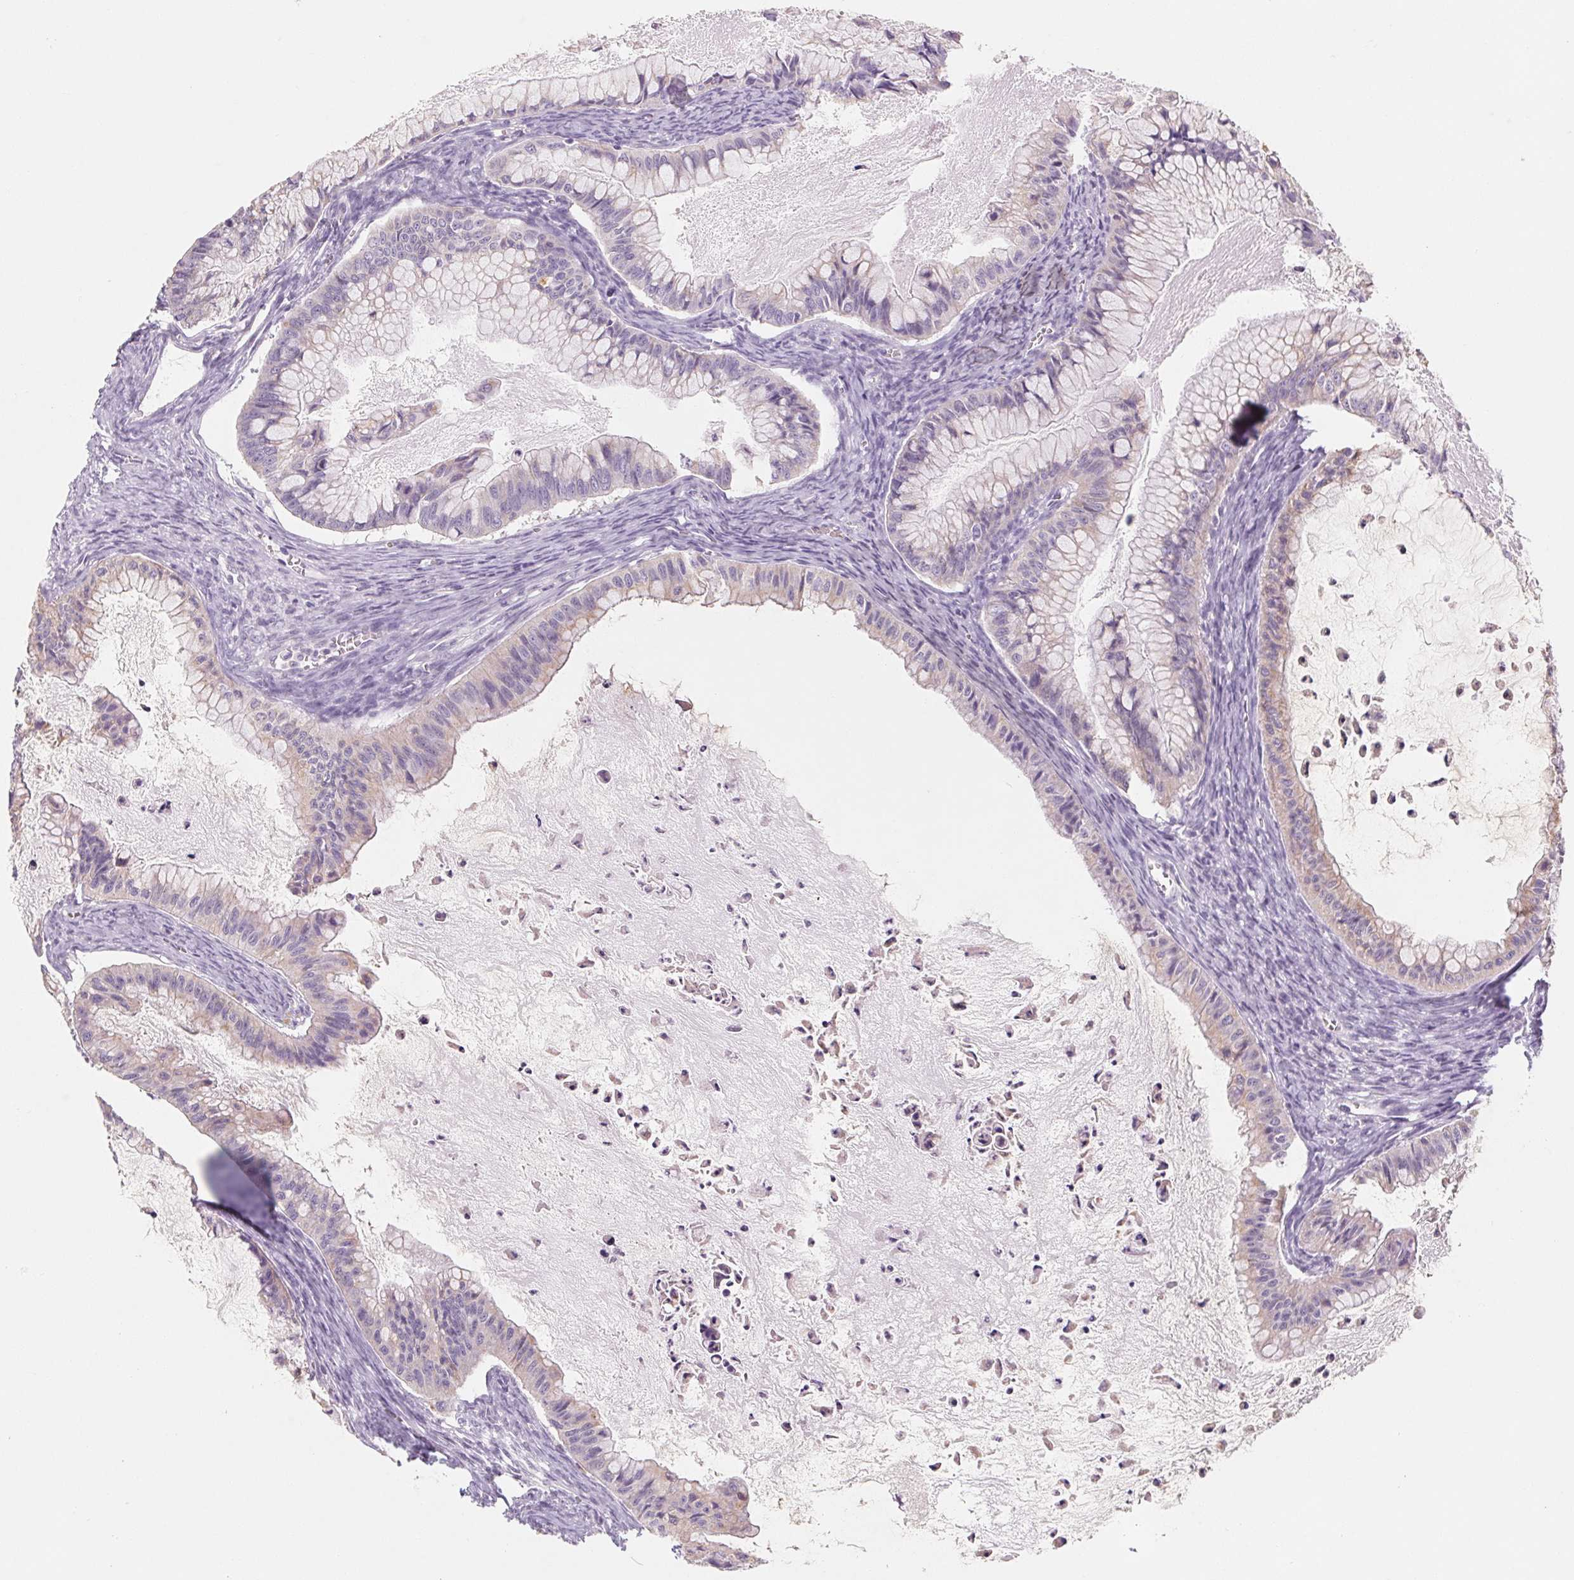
{"staining": {"intensity": "weak", "quantity": "<25%", "location": "cytoplasmic/membranous"}, "tissue": "ovarian cancer", "cell_type": "Tumor cells", "image_type": "cancer", "snomed": [{"axis": "morphology", "description": "Cystadenocarcinoma, mucinous, NOS"}, {"axis": "topography", "description": "Ovary"}], "caption": "DAB immunohistochemical staining of human ovarian mucinous cystadenocarcinoma shows no significant staining in tumor cells.", "gene": "POU1F1", "patient": {"sex": "female", "age": 72}}